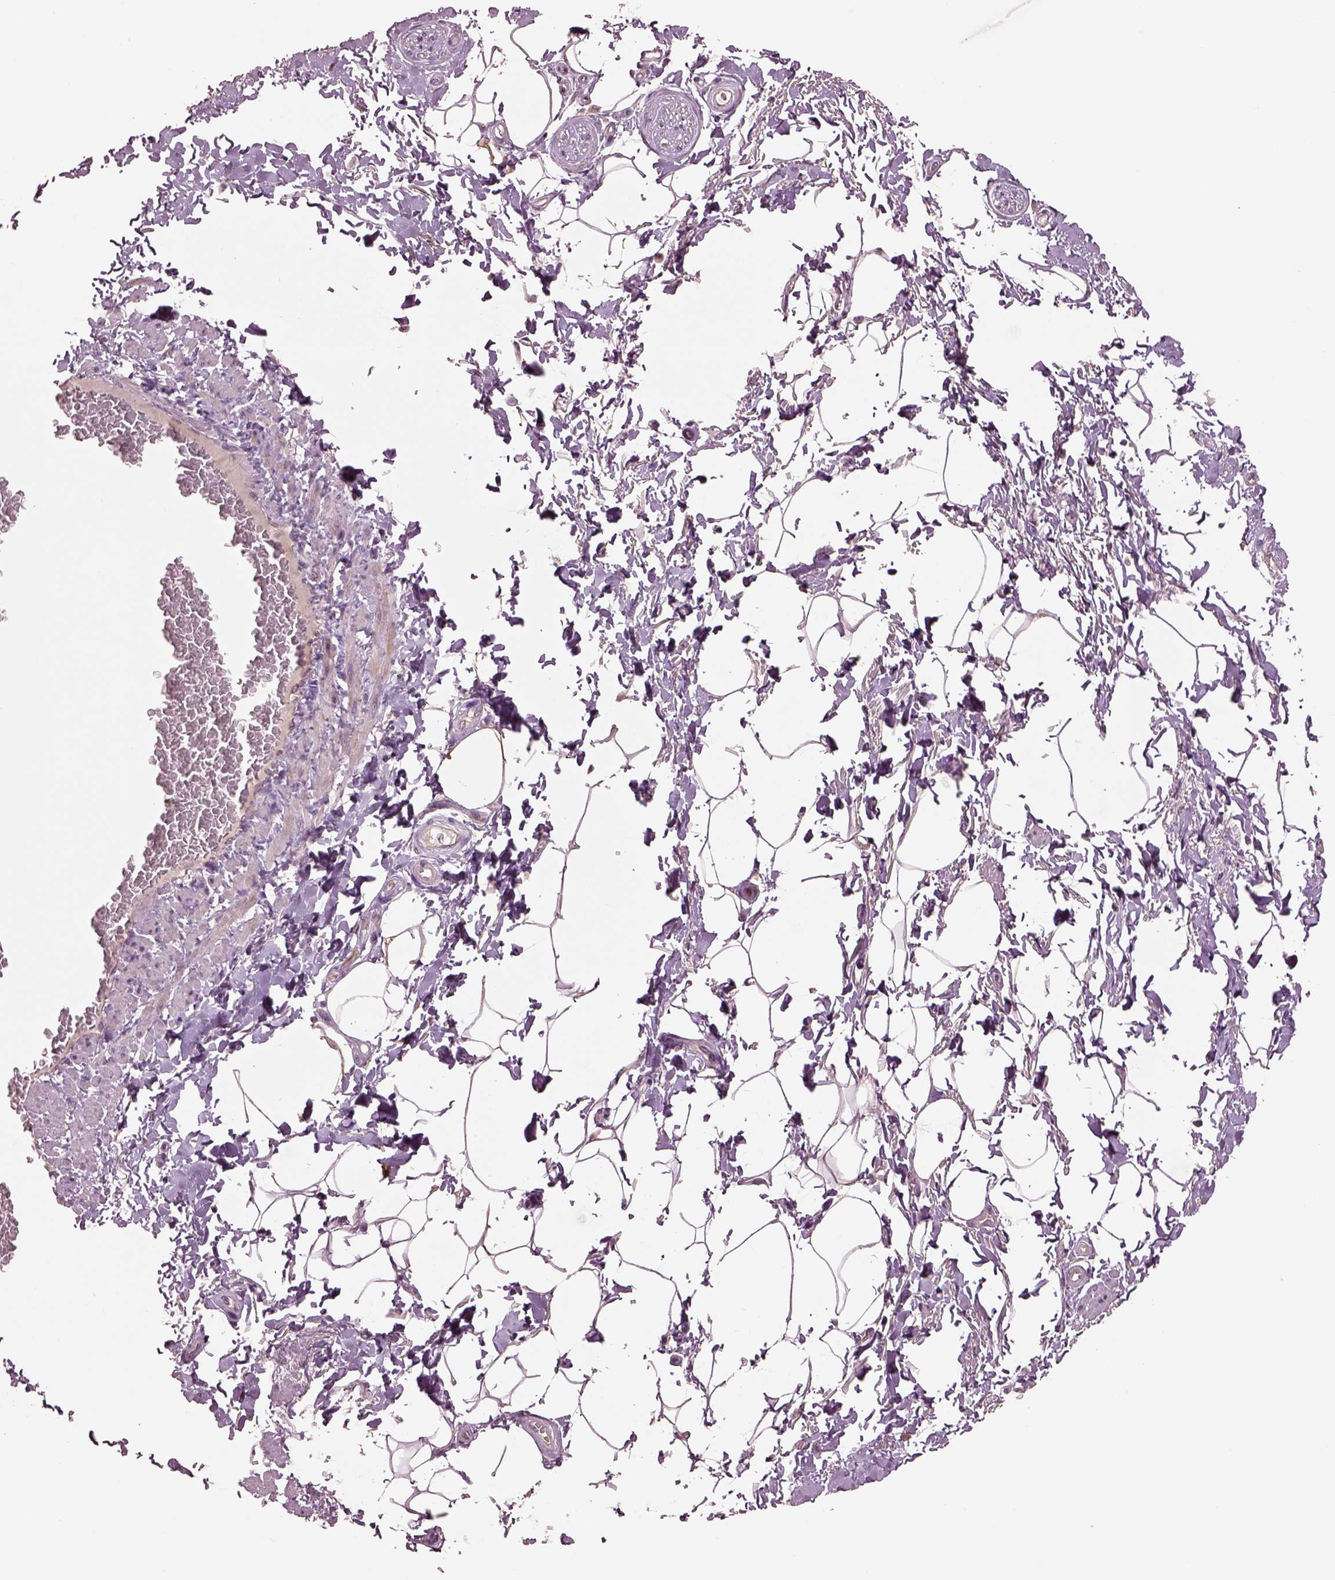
{"staining": {"intensity": "weak", "quantity": "25%-75%", "location": "cytoplasmic/membranous"}, "tissue": "adipose tissue", "cell_type": "Adipocytes", "image_type": "normal", "snomed": [{"axis": "morphology", "description": "Normal tissue, NOS"}, {"axis": "topography", "description": "Peripheral nerve tissue"}], "caption": "A high-resolution image shows immunohistochemistry staining of benign adipose tissue, which reveals weak cytoplasmic/membranous expression in about 25%-75% of adipocytes. (DAB (3,3'-diaminobenzidine) IHC with brightfield microscopy, high magnification).", "gene": "MTHFS", "patient": {"sex": "male", "age": 51}}